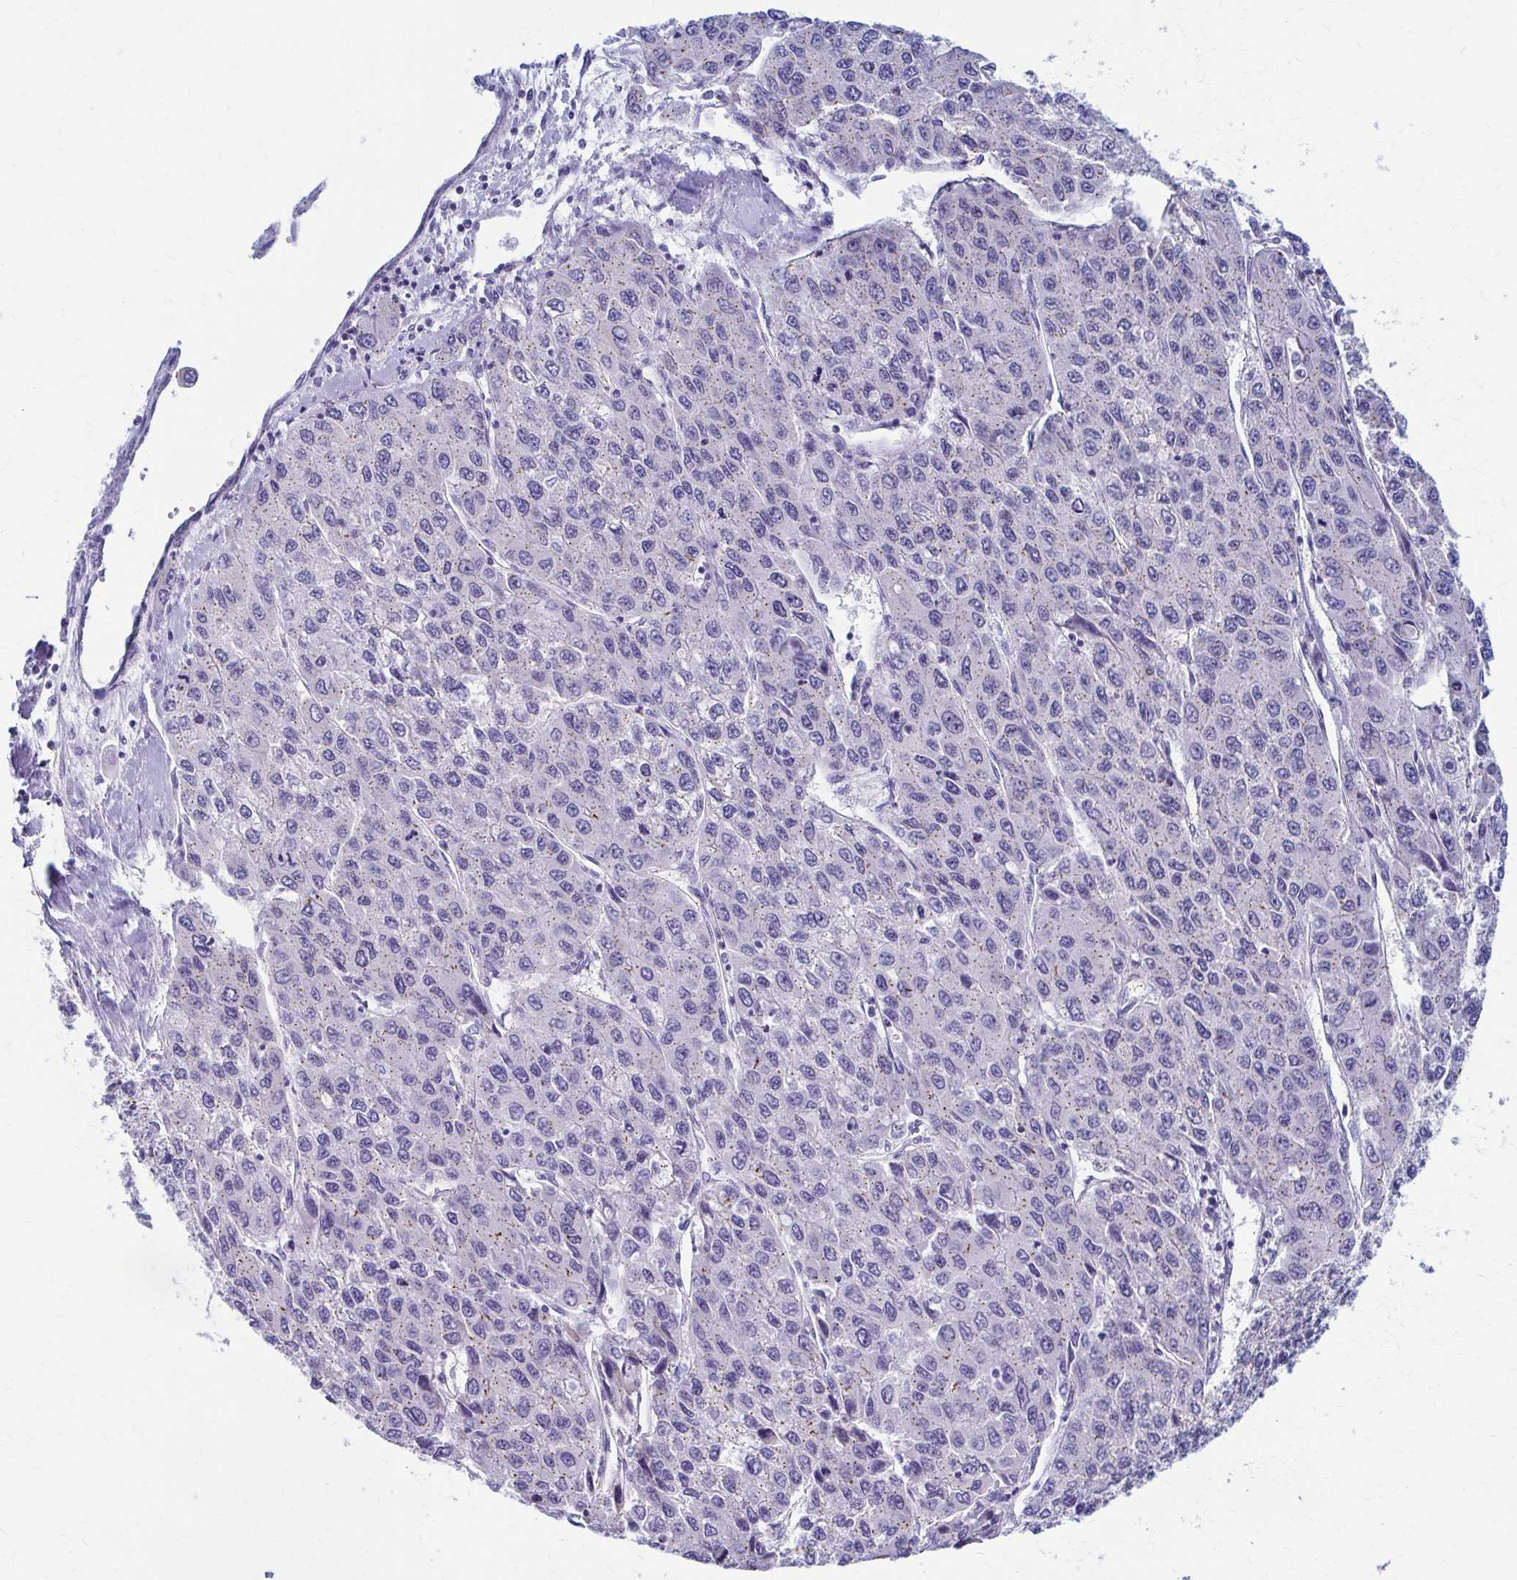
{"staining": {"intensity": "weak", "quantity": "25%-75%", "location": "cytoplasmic/membranous"}, "tissue": "liver cancer", "cell_type": "Tumor cells", "image_type": "cancer", "snomed": [{"axis": "morphology", "description": "Carcinoma, Hepatocellular, NOS"}, {"axis": "topography", "description": "Liver"}], "caption": "Immunohistochemical staining of human liver cancer (hepatocellular carcinoma) shows low levels of weak cytoplasmic/membranous expression in about 25%-75% of tumor cells.", "gene": "RADIL", "patient": {"sex": "female", "age": 66}}